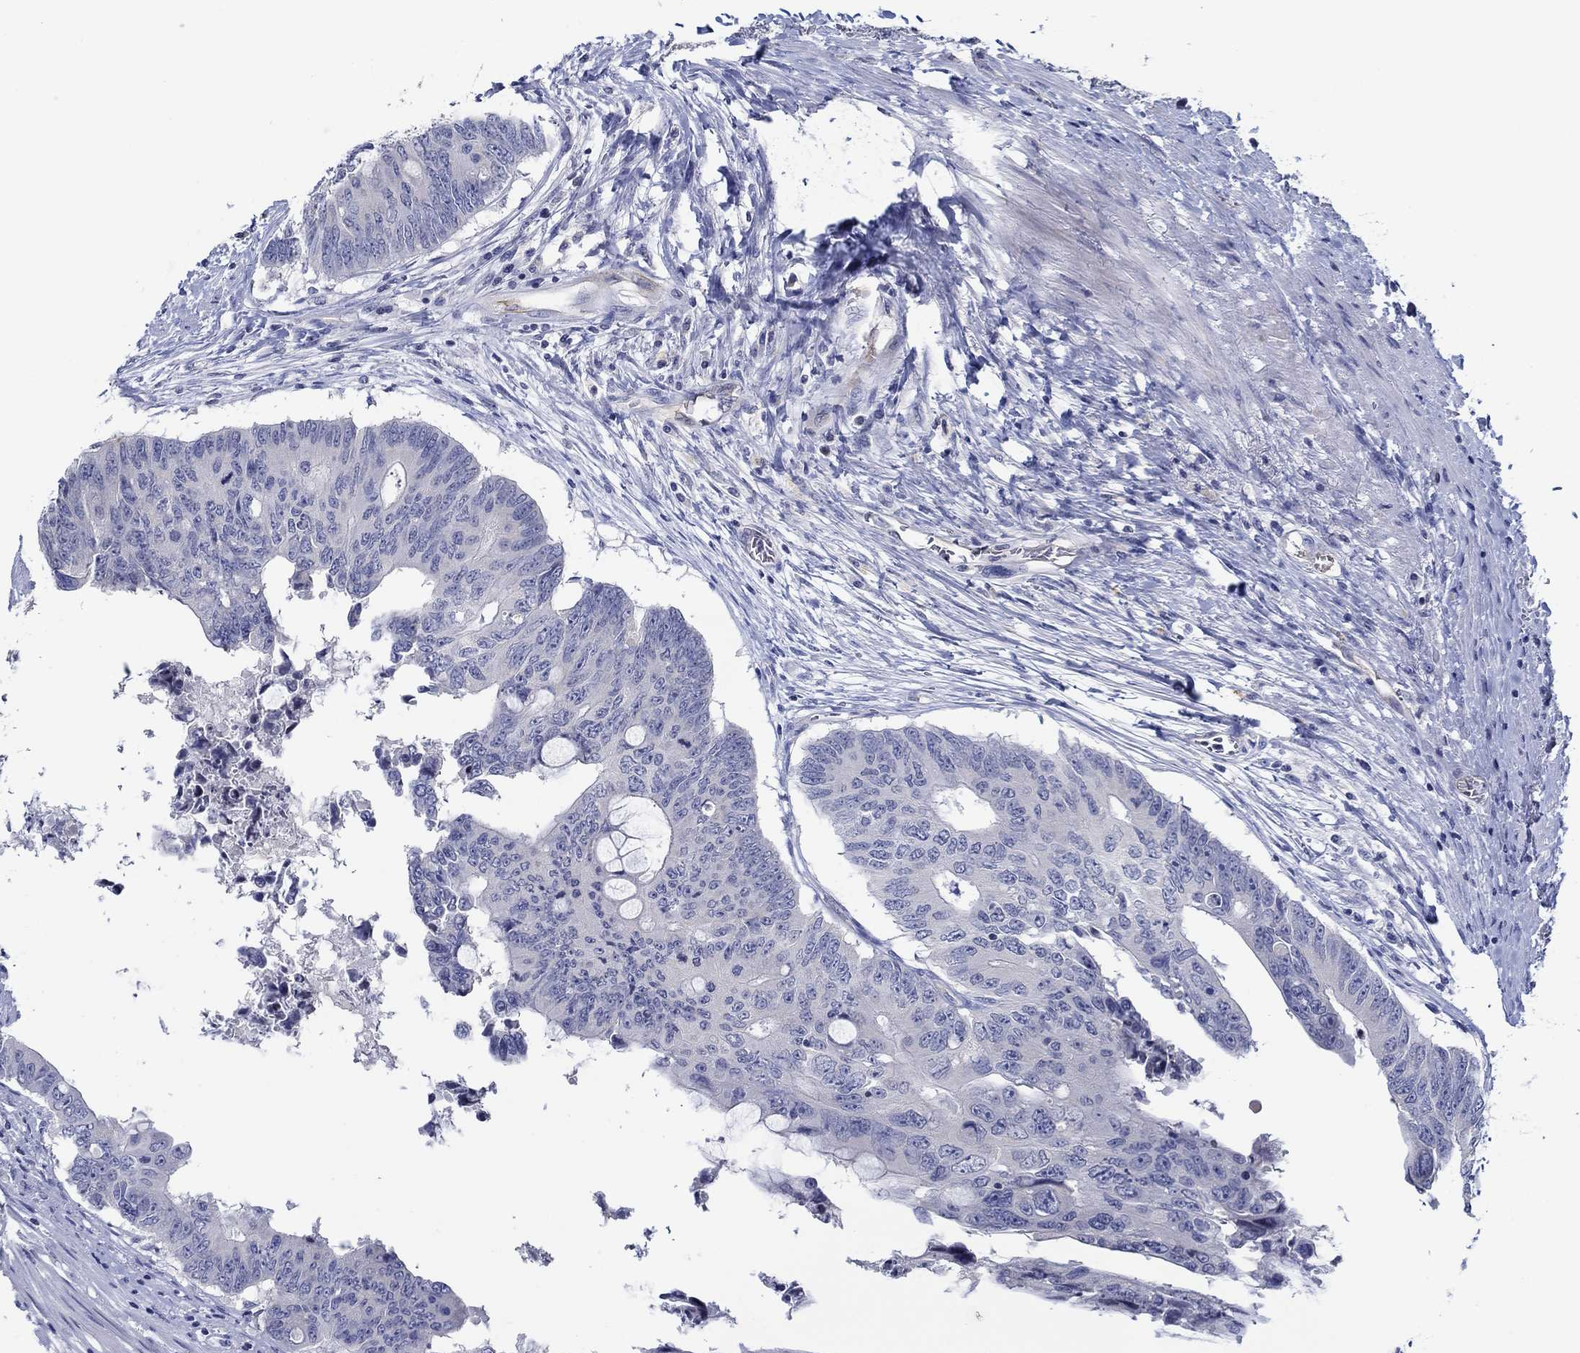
{"staining": {"intensity": "negative", "quantity": "none", "location": "none"}, "tissue": "colorectal cancer", "cell_type": "Tumor cells", "image_type": "cancer", "snomed": [{"axis": "morphology", "description": "Adenocarcinoma, NOS"}, {"axis": "topography", "description": "Rectum"}], "caption": "Immunohistochemistry histopathology image of neoplastic tissue: colorectal cancer (adenocarcinoma) stained with DAB exhibits no significant protein positivity in tumor cells.", "gene": "GJA5", "patient": {"sex": "male", "age": 59}}